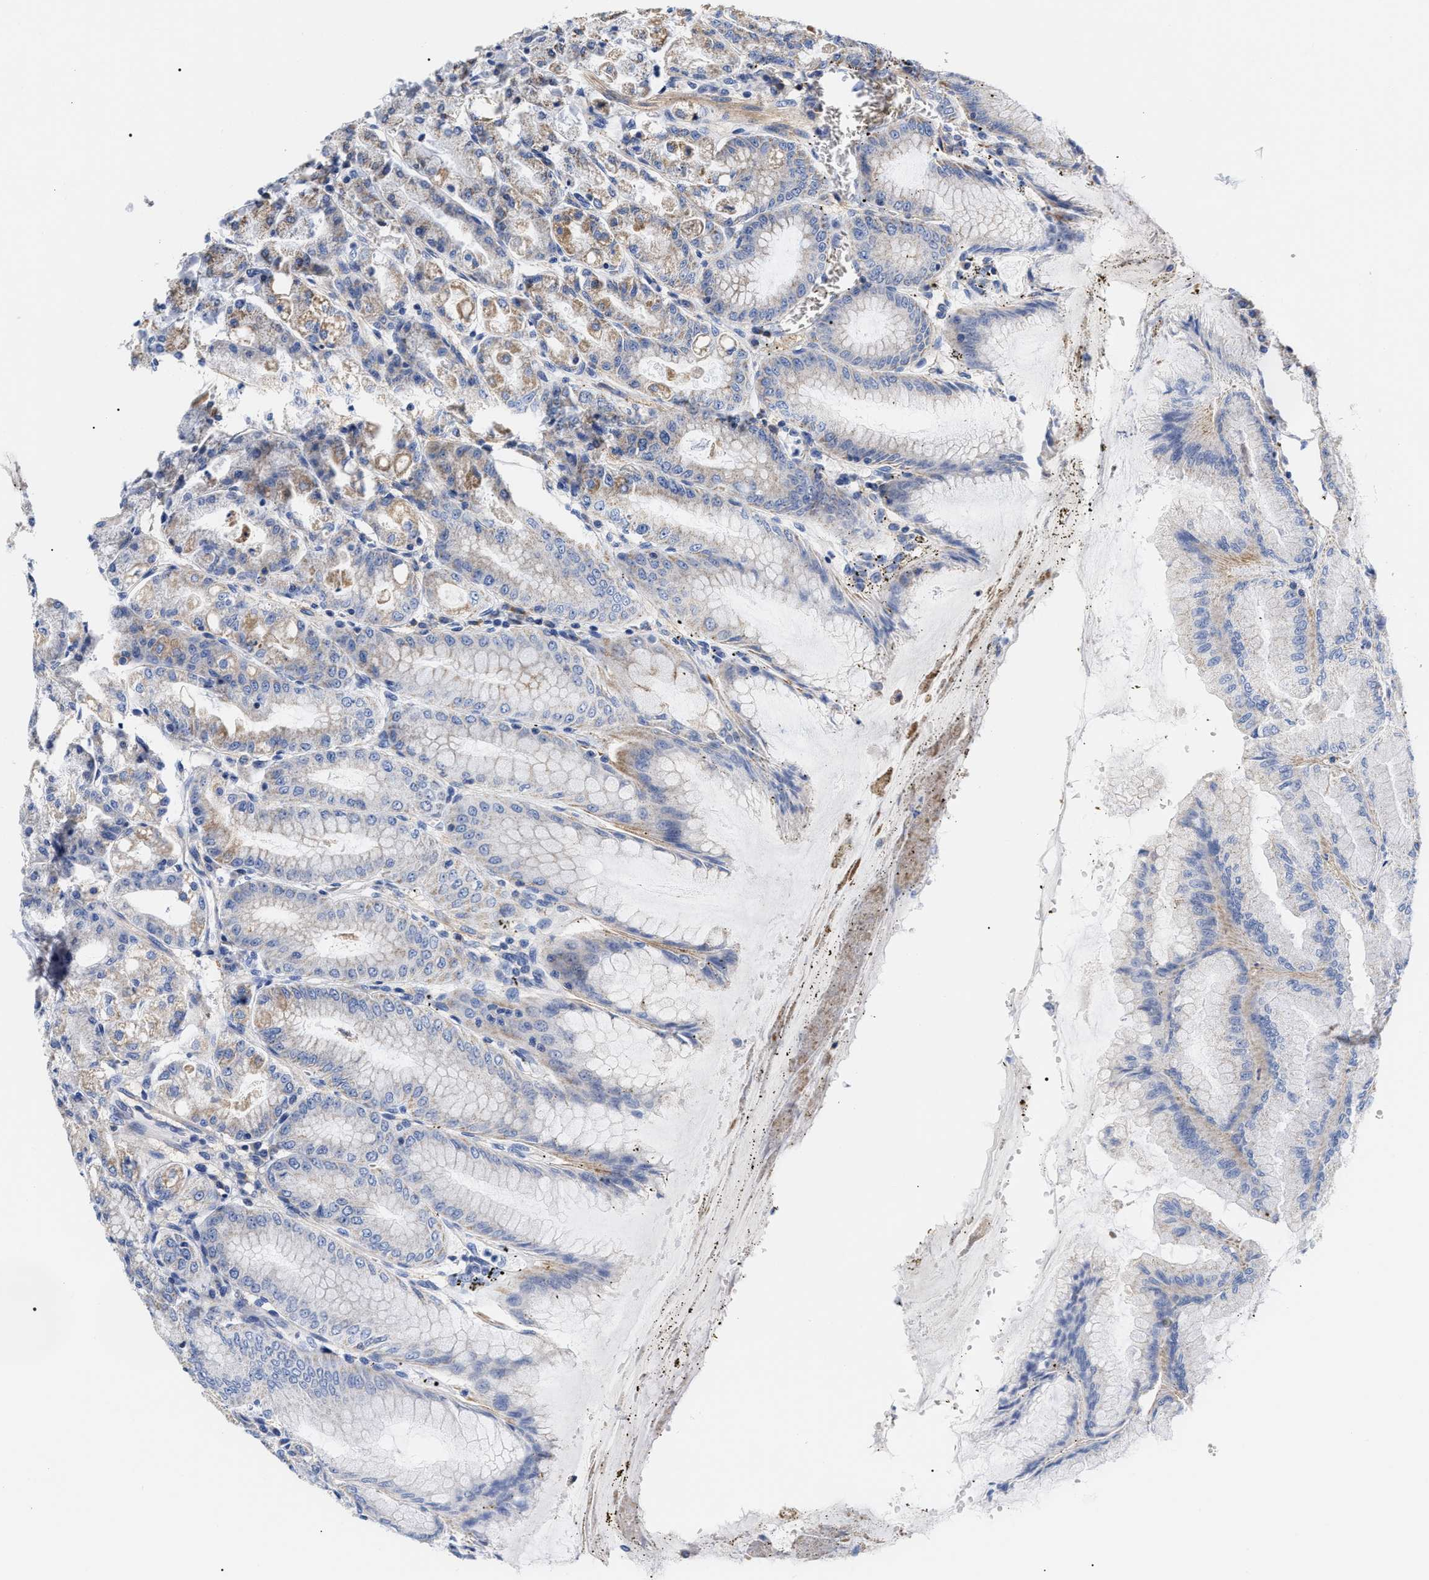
{"staining": {"intensity": "moderate", "quantity": "<25%", "location": "cytoplasmic/membranous"}, "tissue": "stomach", "cell_type": "Glandular cells", "image_type": "normal", "snomed": [{"axis": "morphology", "description": "Normal tissue, NOS"}, {"axis": "topography", "description": "Stomach, lower"}], "caption": "A photomicrograph of stomach stained for a protein shows moderate cytoplasmic/membranous brown staining in glandular cells. Nuclei are stained in blue.", "gene": "COG5", "patient": {"sex": "male", "age": 71}}